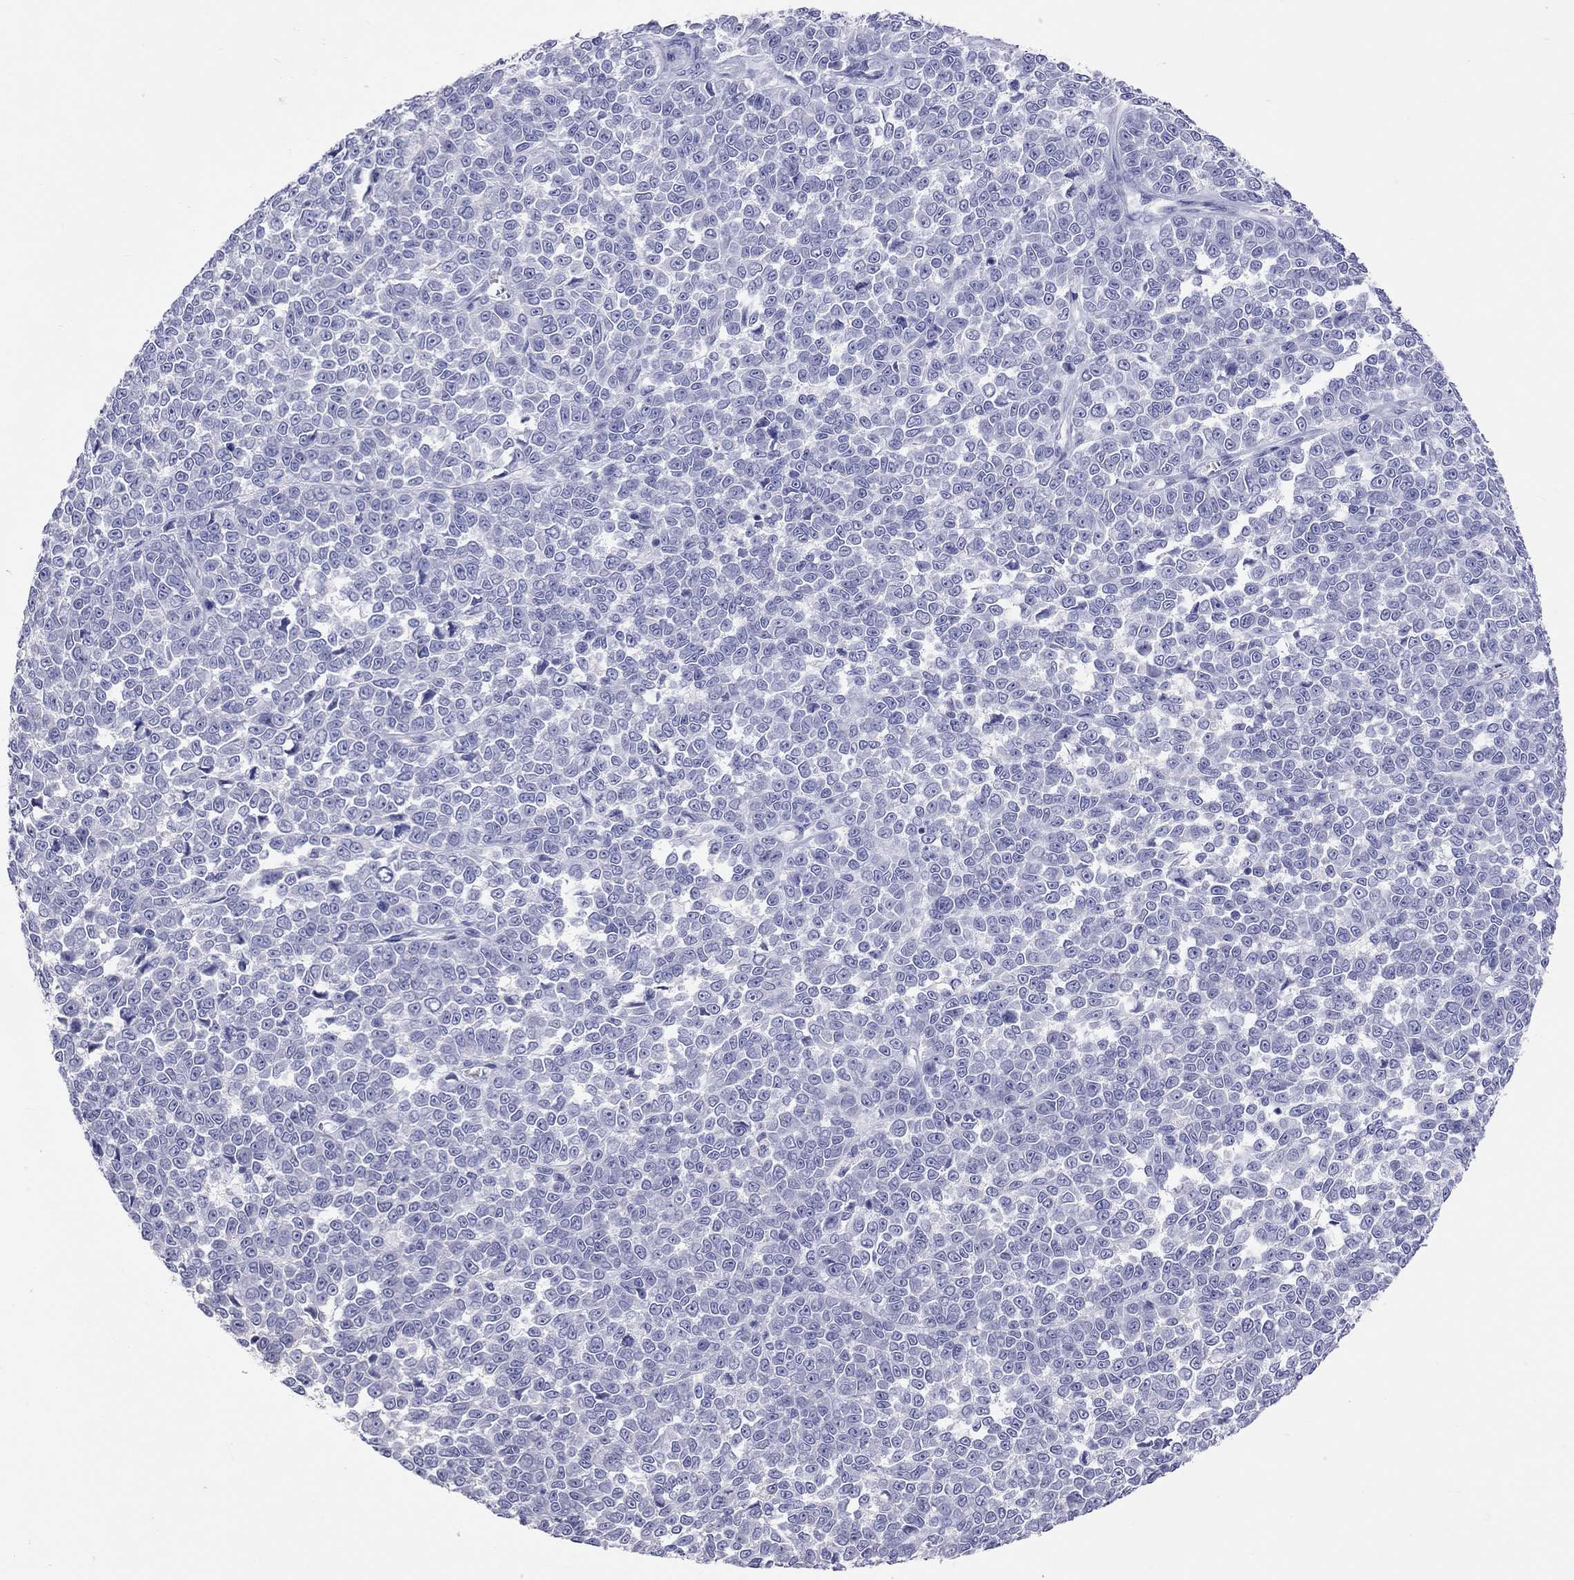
{"staining": {"intensity": "negative", "quantity": "none", "location": "none"}, "tissue": "melanoma", "cell_type": "Tumor cells", "image_type": "cancer", "snomed": [{"axis": "morphology", "description": "Malignant melanoma, NOS"}, {"axis": "topography", "description": "Skin"}], "caption": "This is a micrograph of immunohistochemistry staining of malignant melanoma, which shows no staining in tumor cells.", "gene": "CALHM1", "patient": {"sex": "female", "age": 95}}